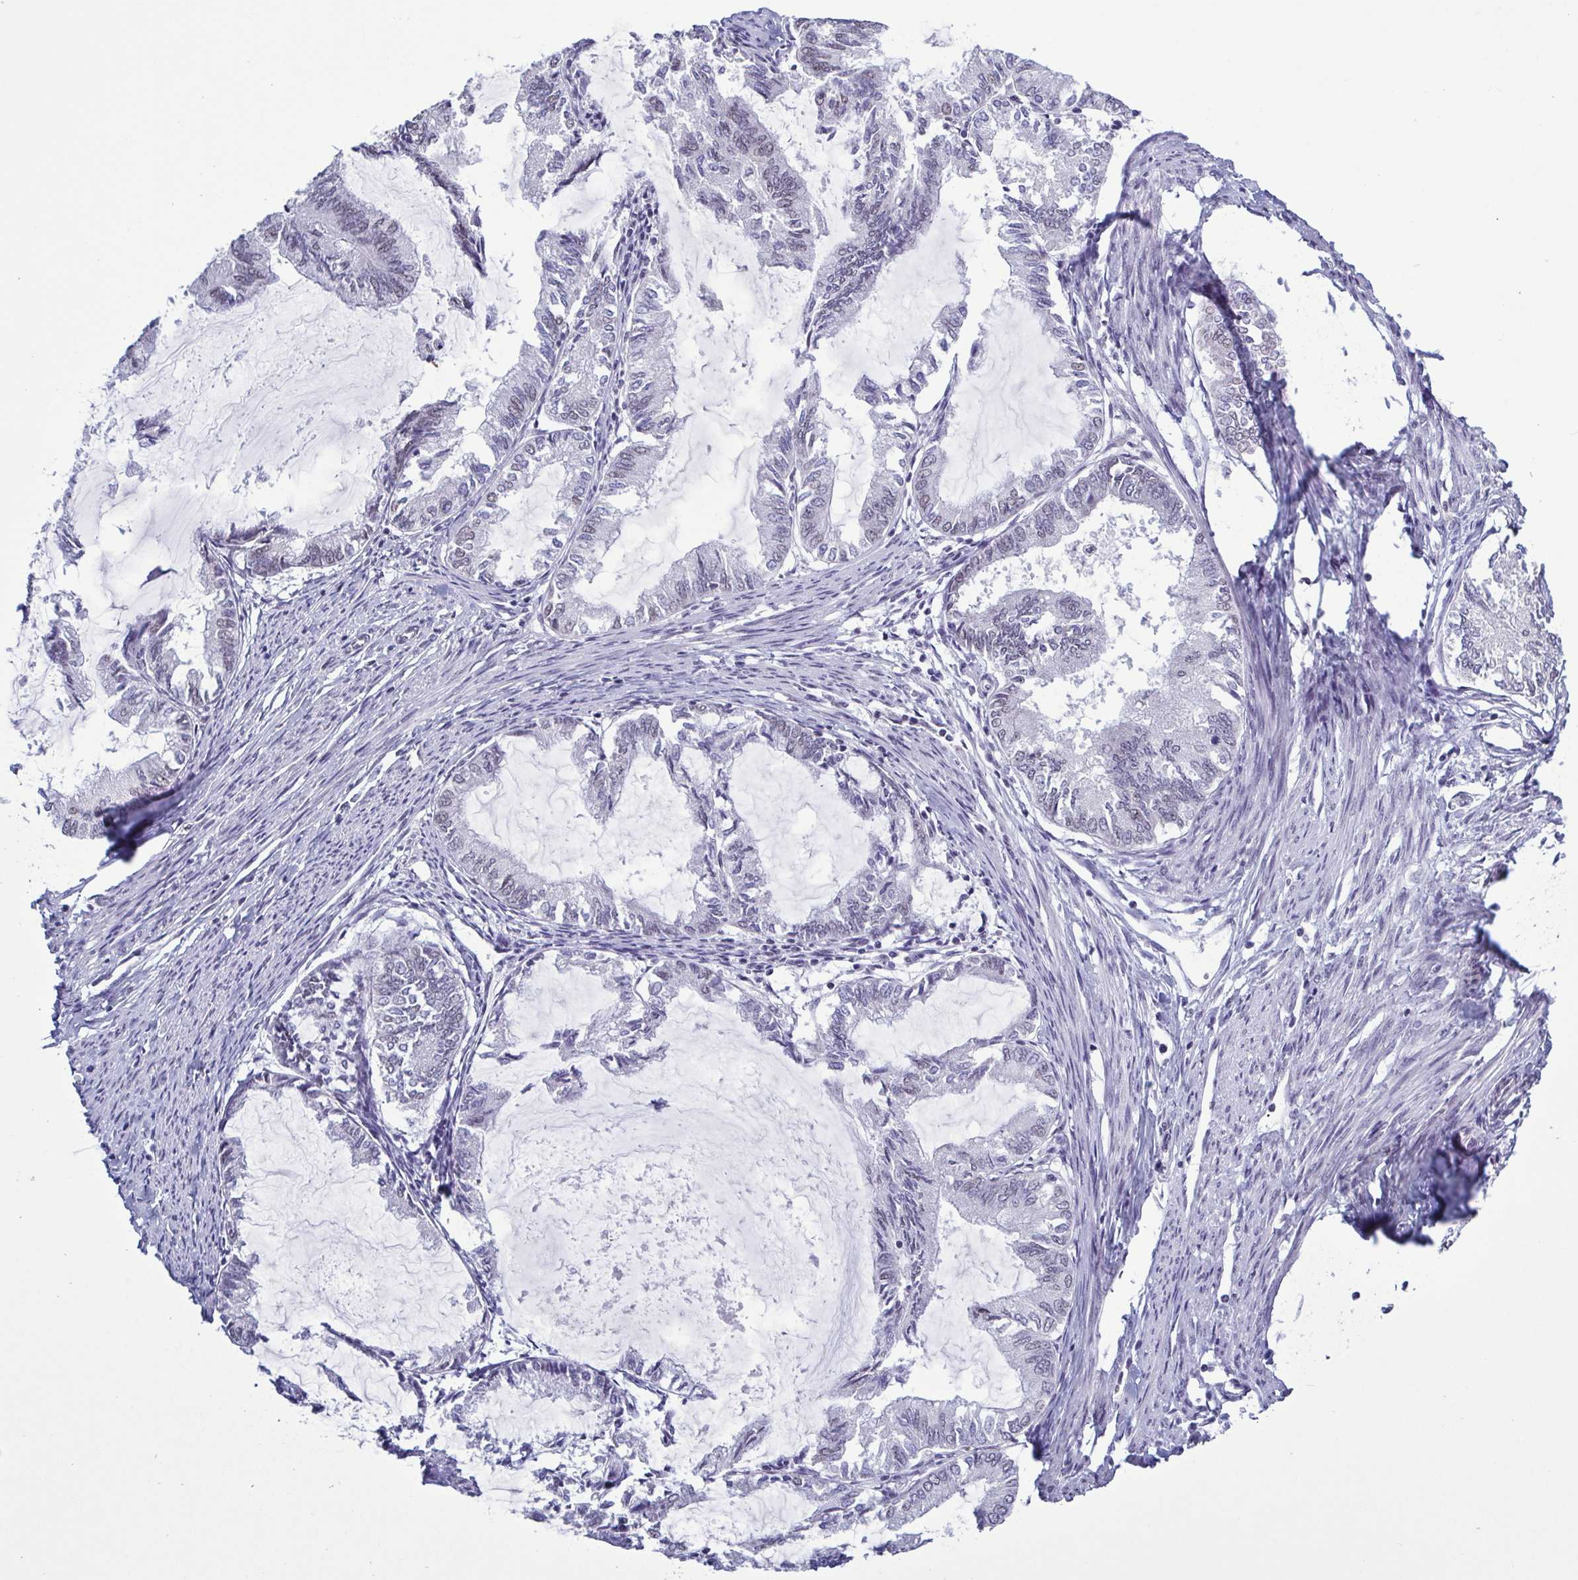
{"staining": {"intensity": "negative", "quantity": "none", "location": "none"}, "tissue": "endometrial cancer", "cell_type": "Tumor cells", "image_type": "cancer", "snomed": [{"axis": "morphology", "description": "Adenocarcinoma, NOS"}, {"axis": "topography", "description": "Endometrium"}], "caption": "Tumor cells are negative for protein expression in human endometrial cancer (adenocarcinoma).", "gene": "TMEM92", "patient": {"sex": "female", "age": 86}}